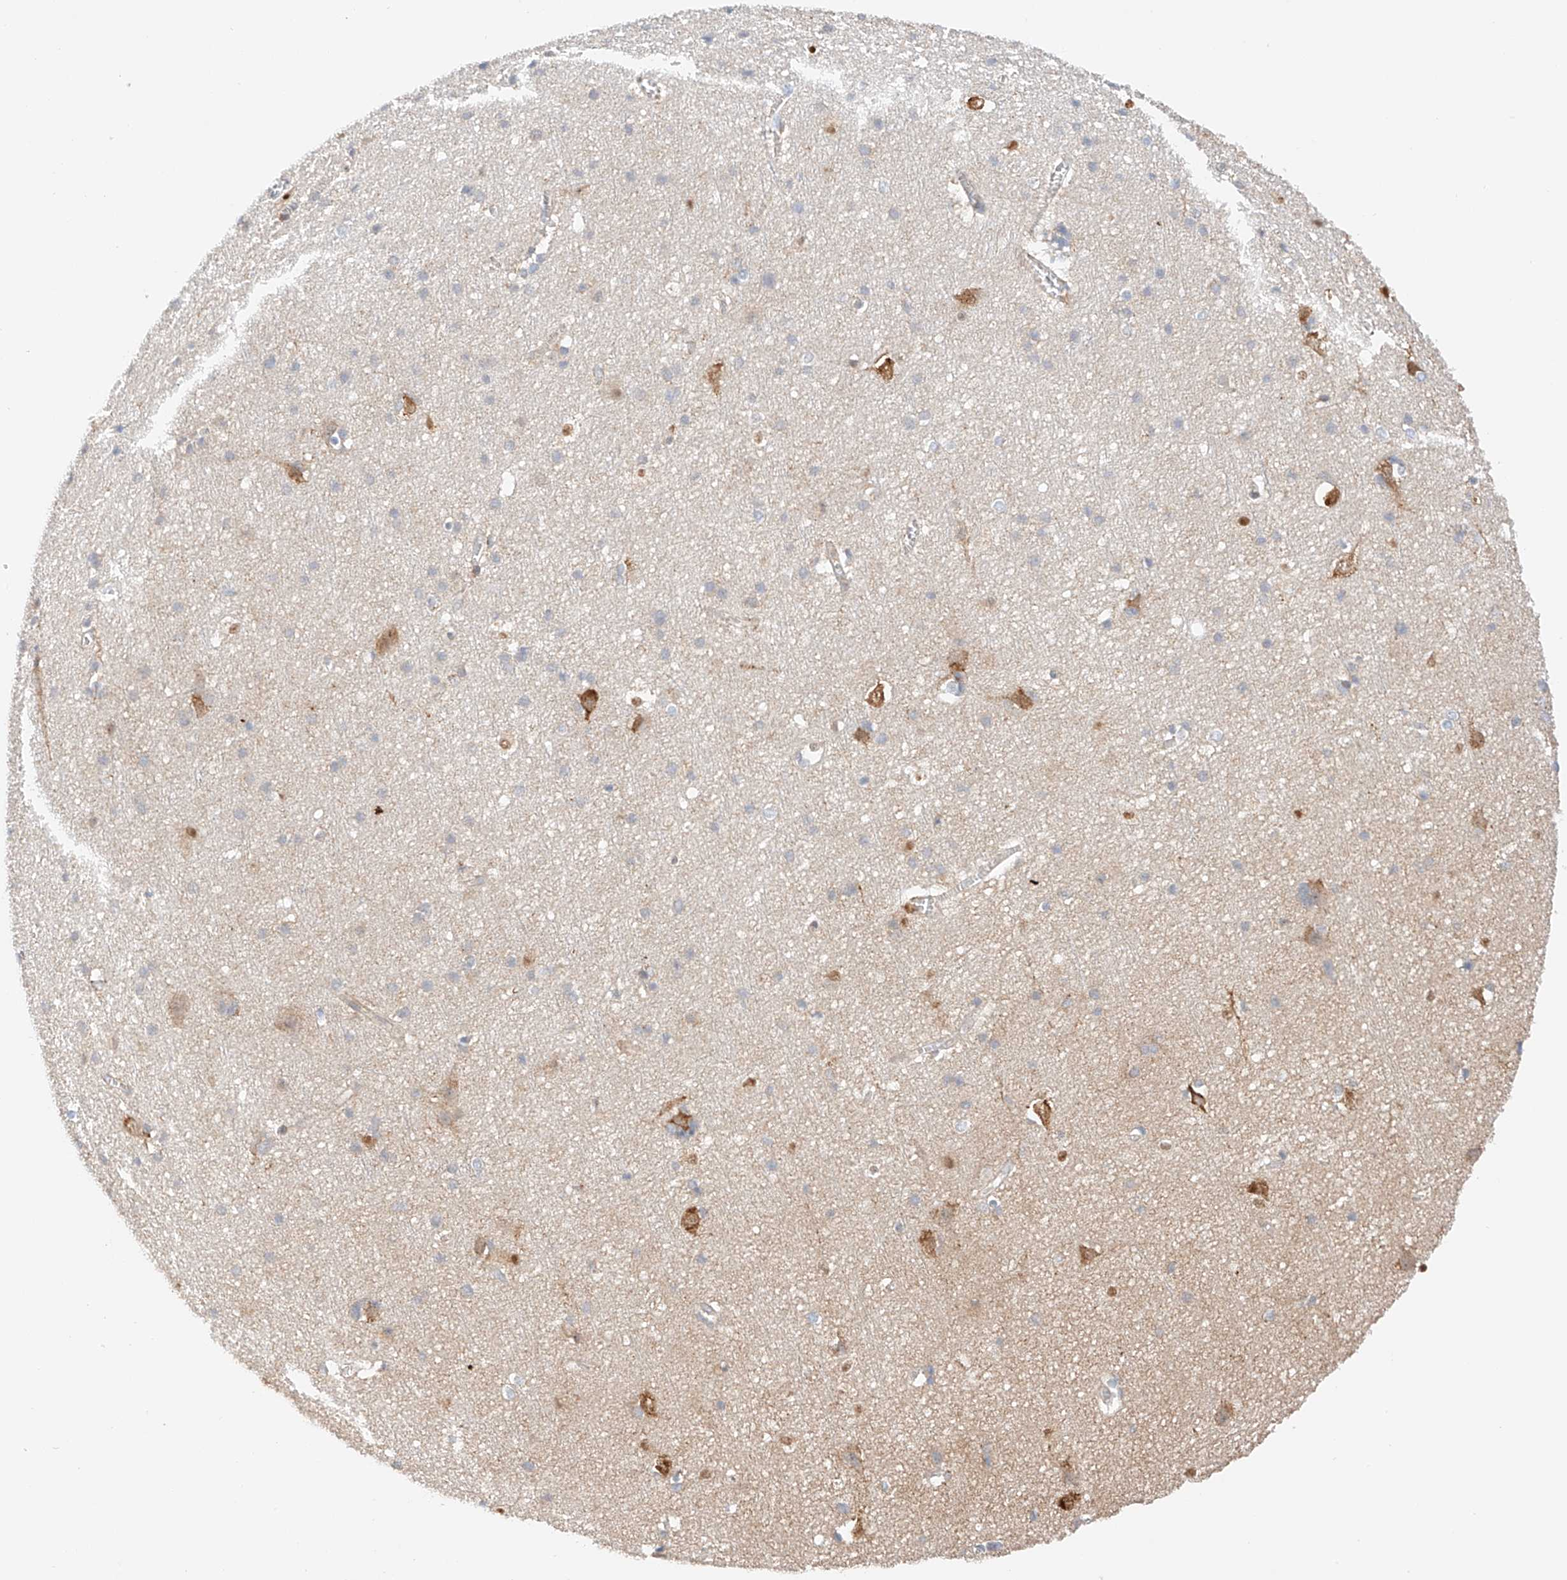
{"staining": {"intensity": "negative", "quantity": "none", "location": "none"}, "tissue": "cerebral cortex", "cell_type": "Endothelial cells", "image_type": "normal", "snomed": [{"axis": "morphology", "description": "Normal tissue, NOS"}, {"axis": "topography", "description": "Cerebral cortex"}], "caption": "The micrograph demonstrates no staining of endothelial cells in benign cerebral cortex. (Brightfield microscopy of DAB (3,3'-diaminobenzidine) immunohistochemistry at high magnification).", "gene": "MFN2", "patient": {"sex": "male", "age": 54}}